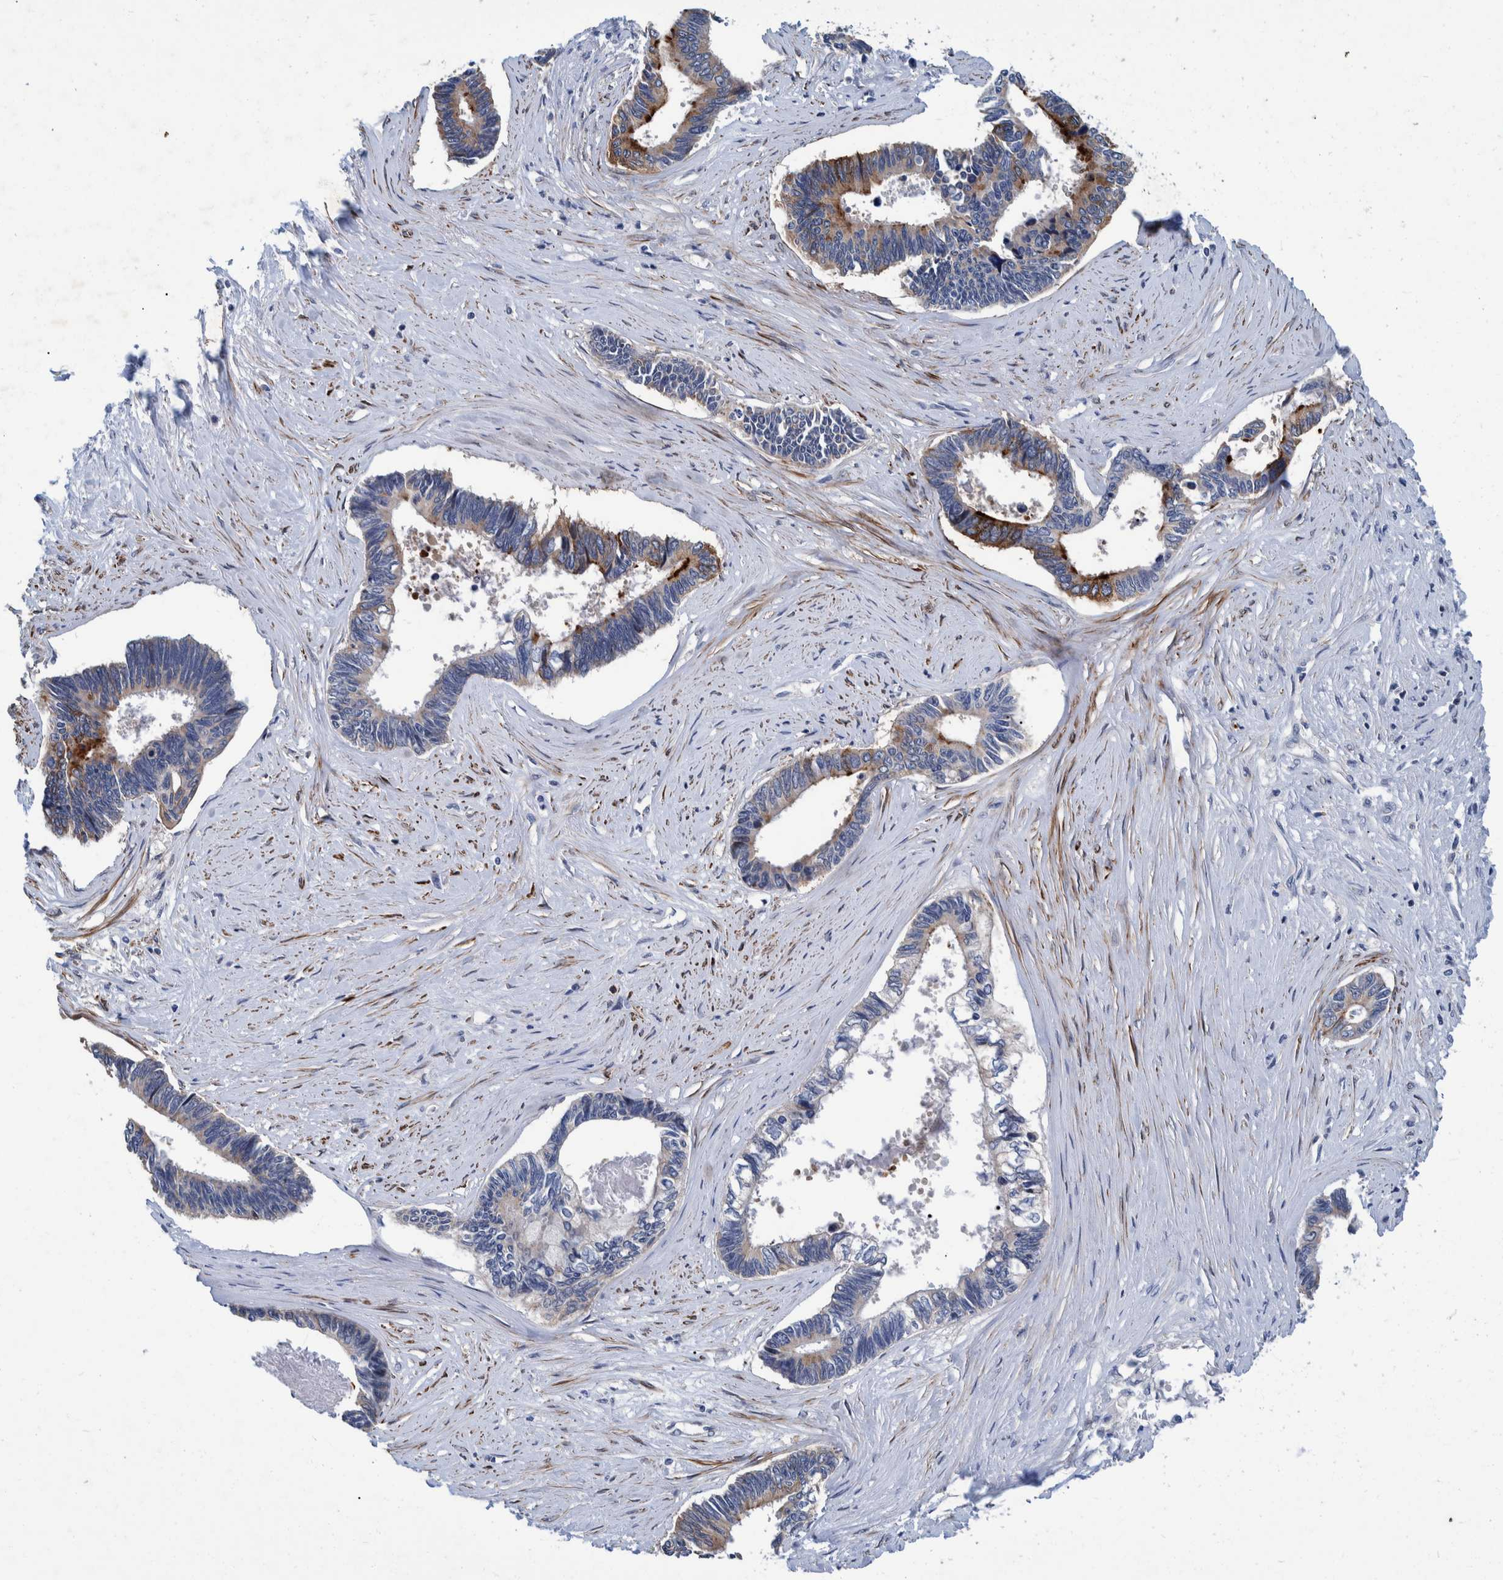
{"staining": {"intensity": "strong", "quantity": "<25%", "location": "cytoplasmic/membranous"}, "tissue": "pancreatic cancer", "cell_type": "Tumor cells", "image_type": "cancer", "snomed": [{"axis": "morphology", "description": "Adenocarcinoma, NOS"}, {"axis": "topography", "description": "Pancreas"}], "caption": "High-magnification brightfield microscopy of pancreatic adenocarcinoma stained with DAB (brown) and counterstained with hematoxylin (blue). tumor cells exhibit strong cytoplasmic/membranous expression is seen in about<25% of cells. The staining was performed using DAB, with brown indicating positive protein expression. Nuclei are stained blue with hematoxylin.", "gene": "MKS1", "patient": {"sex": "female", "age": 70}}